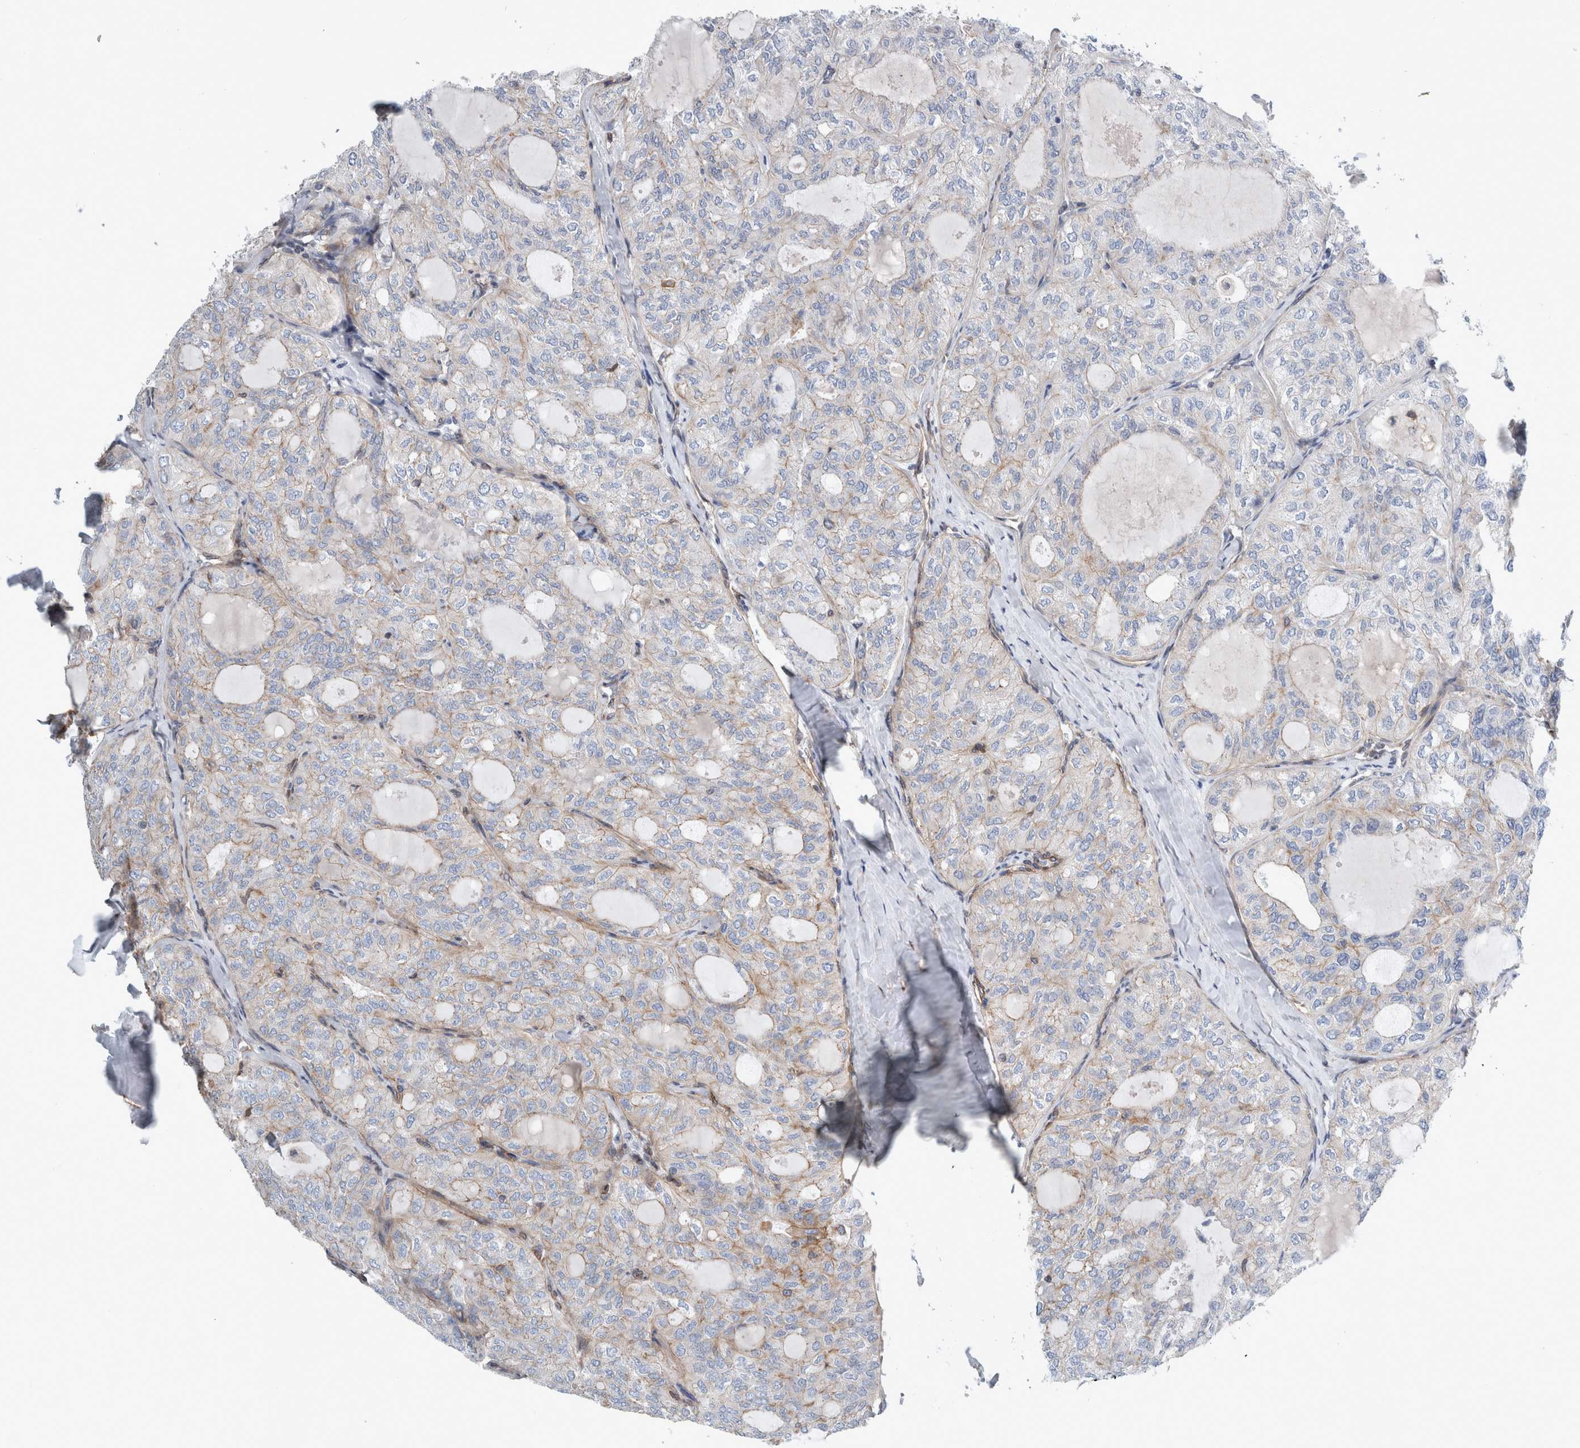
{"staining": {"intensity": "weak", "quantity": "<25%", "location": "cytoplasmic/membranous"}, "tissue": "thyroid cancer", "cell_type": "Tumor cells", "image_type": "cancer", "snomed": [{"axis": "morphology", "description": "Follicular adenoma carcinoma, NOS"}, {"axis": "topography", "description": "Thyroid gland"}], "caption": "High magnification brightfield microscopy of thyroid follicular adenoma carcinoma stained with DAB (3,3'-diaminobenzidine) (brown) and counterstained with hematoxylin (blue): tumor cells show no significant staining.", "gene": "PLEC", "patient": {"sex": "male", "age": 75}}